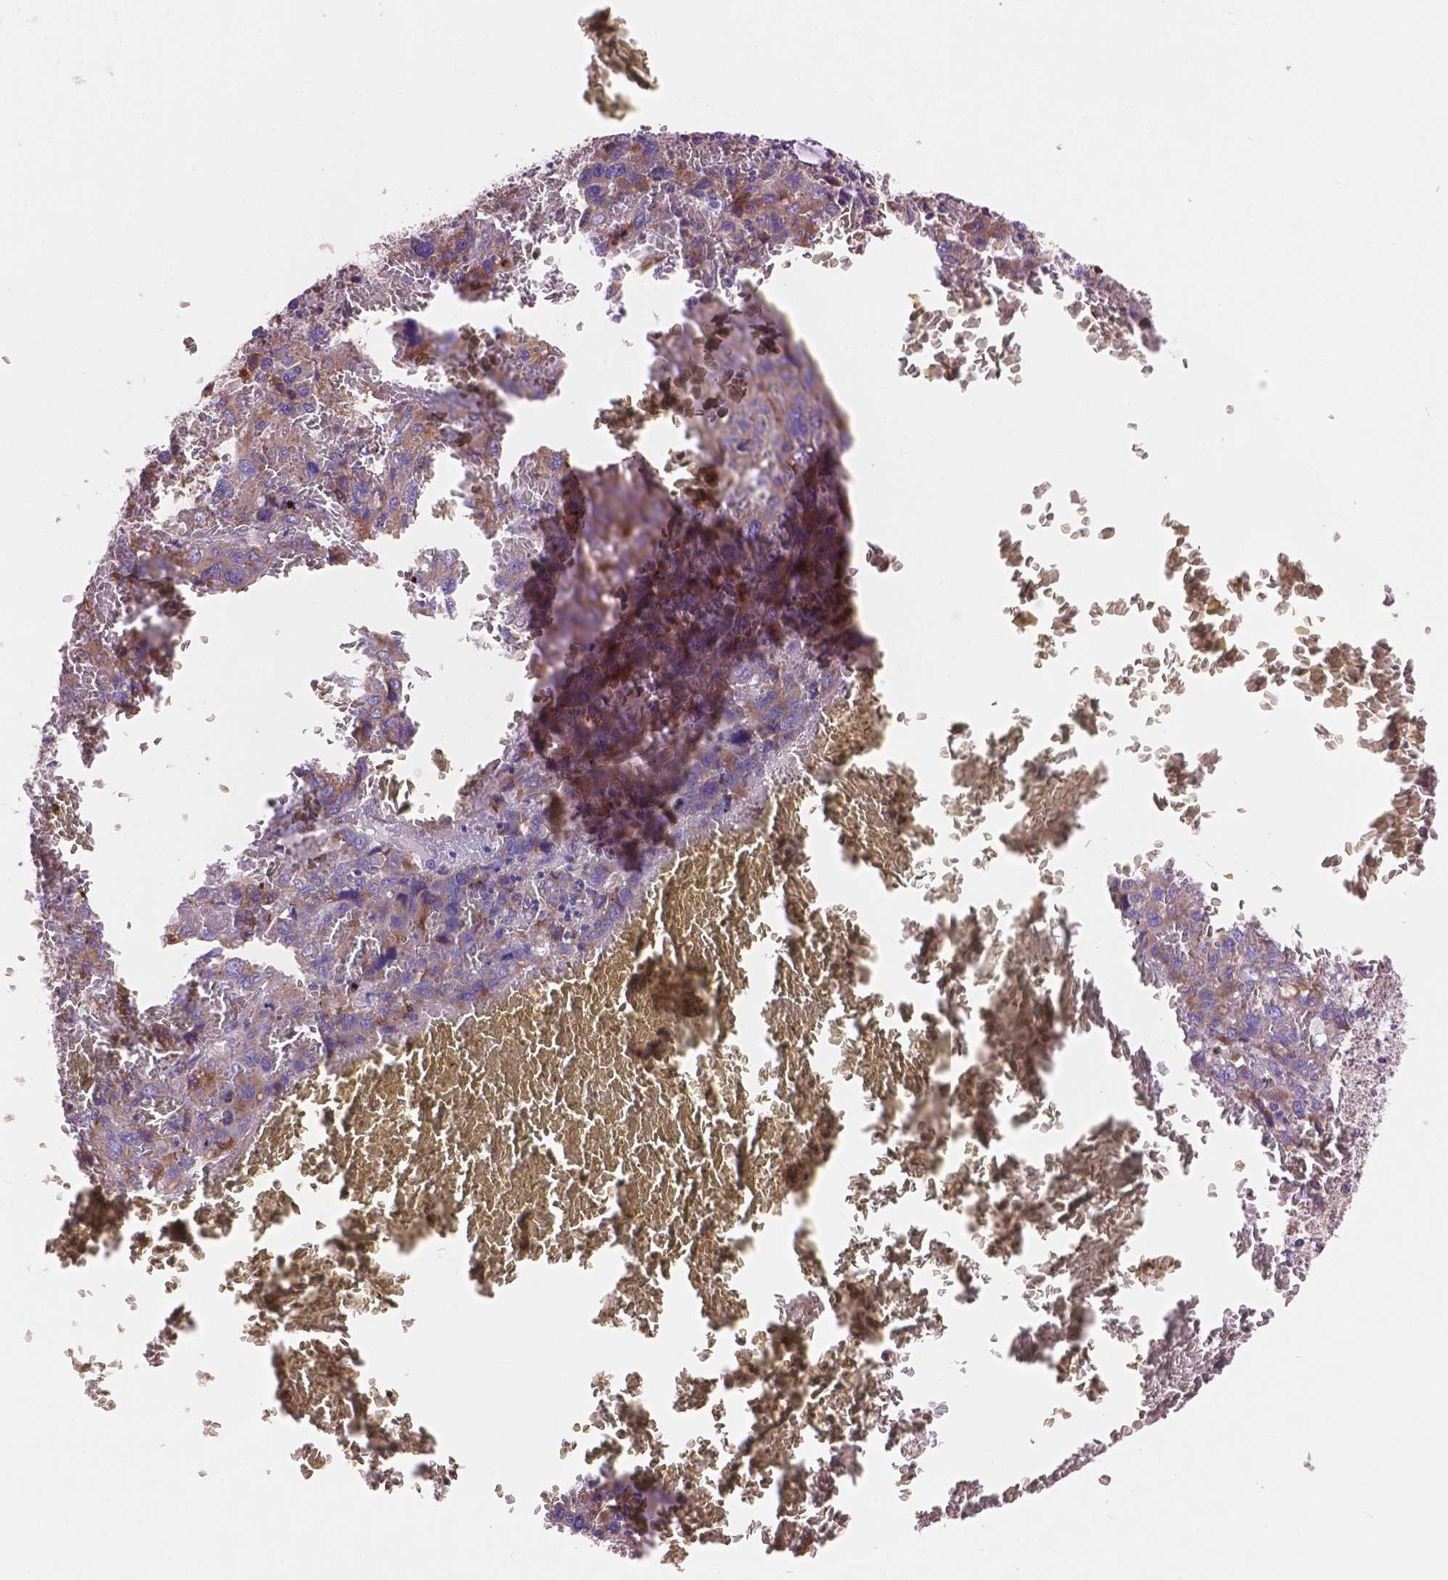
{"staining": {"intensity": "moderate", "quantity": ">75%", "location": "cytoplasmic/membranous"}, "tissue": "liver cancer", "cell_type": "Tumor cells", "image_type": "cancer", "snomed": [{"axis": "morphology", "description": "Carcinoma, Hepatocellular, NOS"}, {"axis": "topography", "description": "Liver"}], "caption": "This micrograph shows immunohistochemistry (IHC) staining of liver cancer, with medium moderate cytoplasmic/membranous positivity in approximately >75% of tumor cells.", "gene": "RPL37A", "patient": {"sex": "male", "age": 69}}